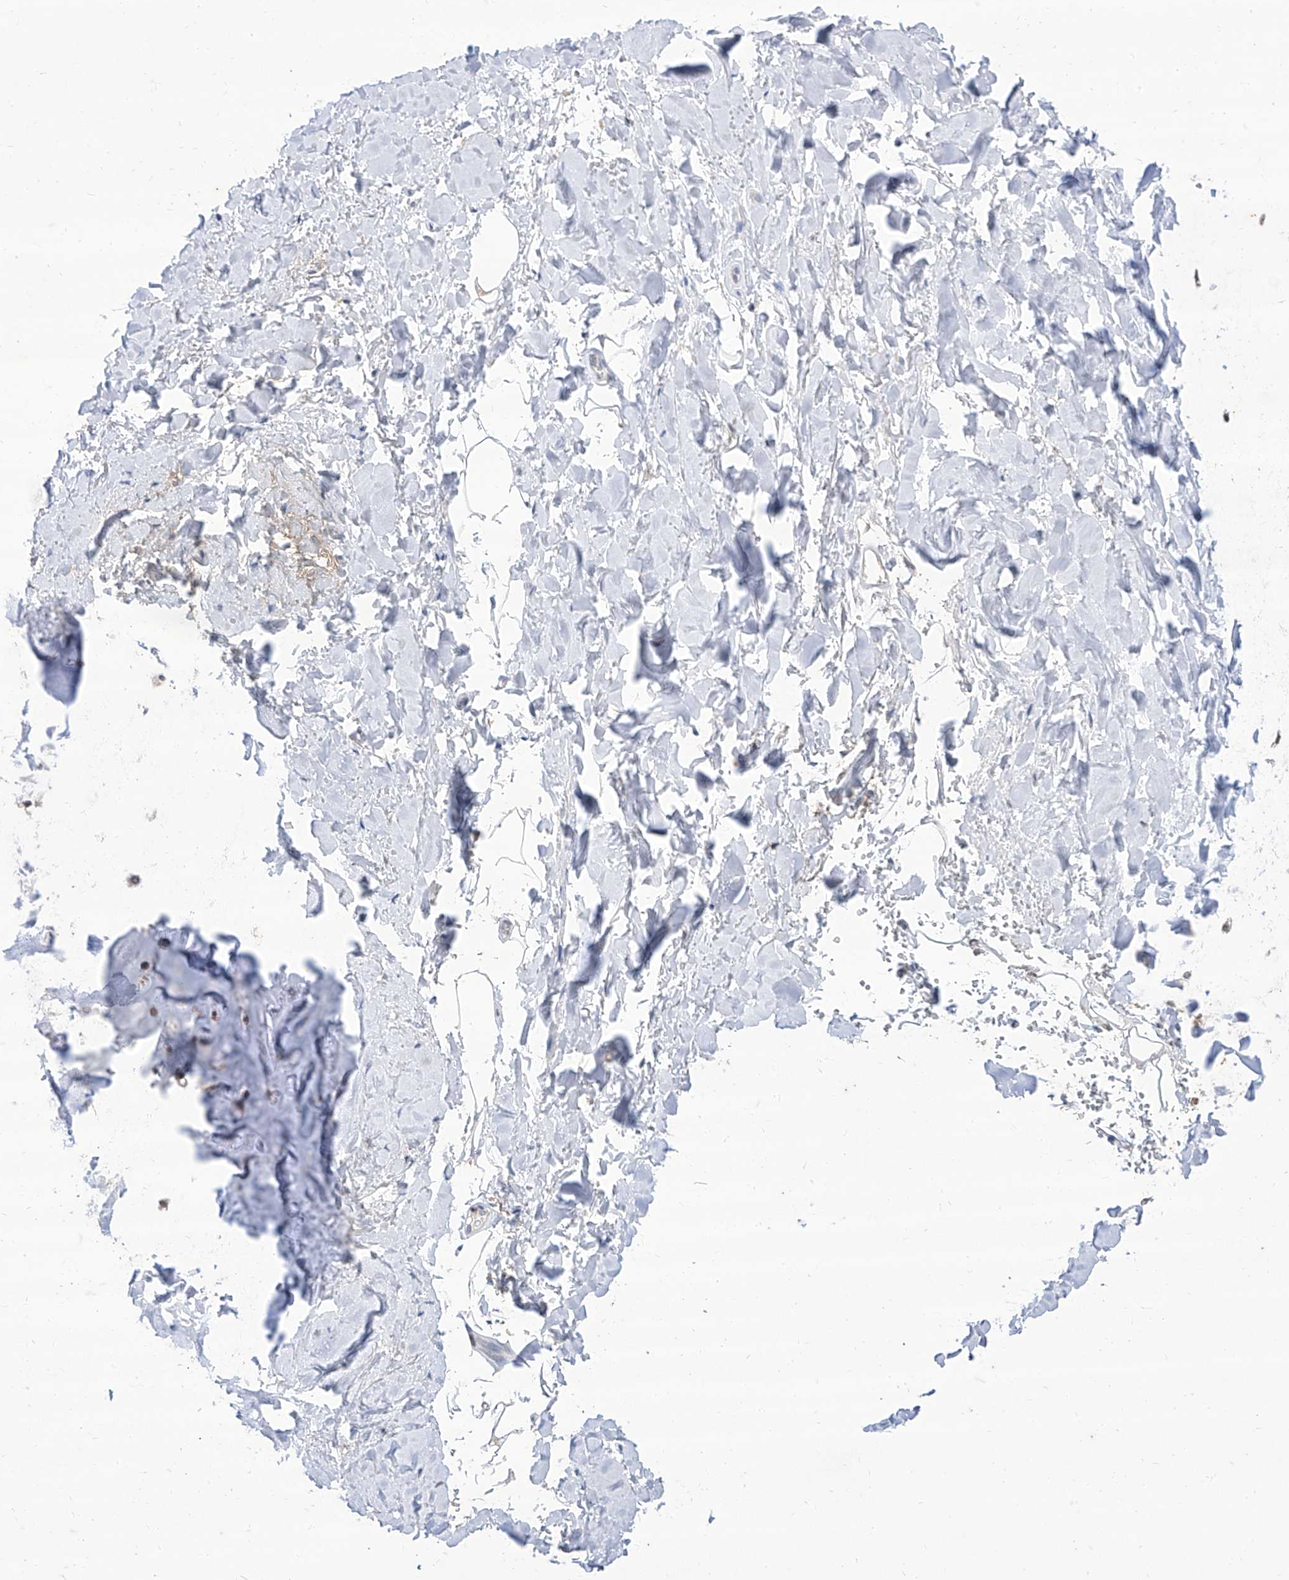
{"staining": {"intensity": "moderate", "quantity": "25%-75%", "location": "nuclear"}, "tissue": "adipose tissue", "cell_type": "Adipocytes", "image_type": "normal", "snomed": [{"axis": "morphology", "description": "Normal tissue, NOS"}, {"axis": "topography", "description": "Cartilage tissue"}], "caption": "Immunohistochemistry (DAB (3,3'-diaminobenzidine)) staining of normal adipose tissue shows moderate nuclear protein staining in approximately 25%-75% of adipocytes.", "gene": "BROX", "patient": {"sex": "female", "age": 63}}